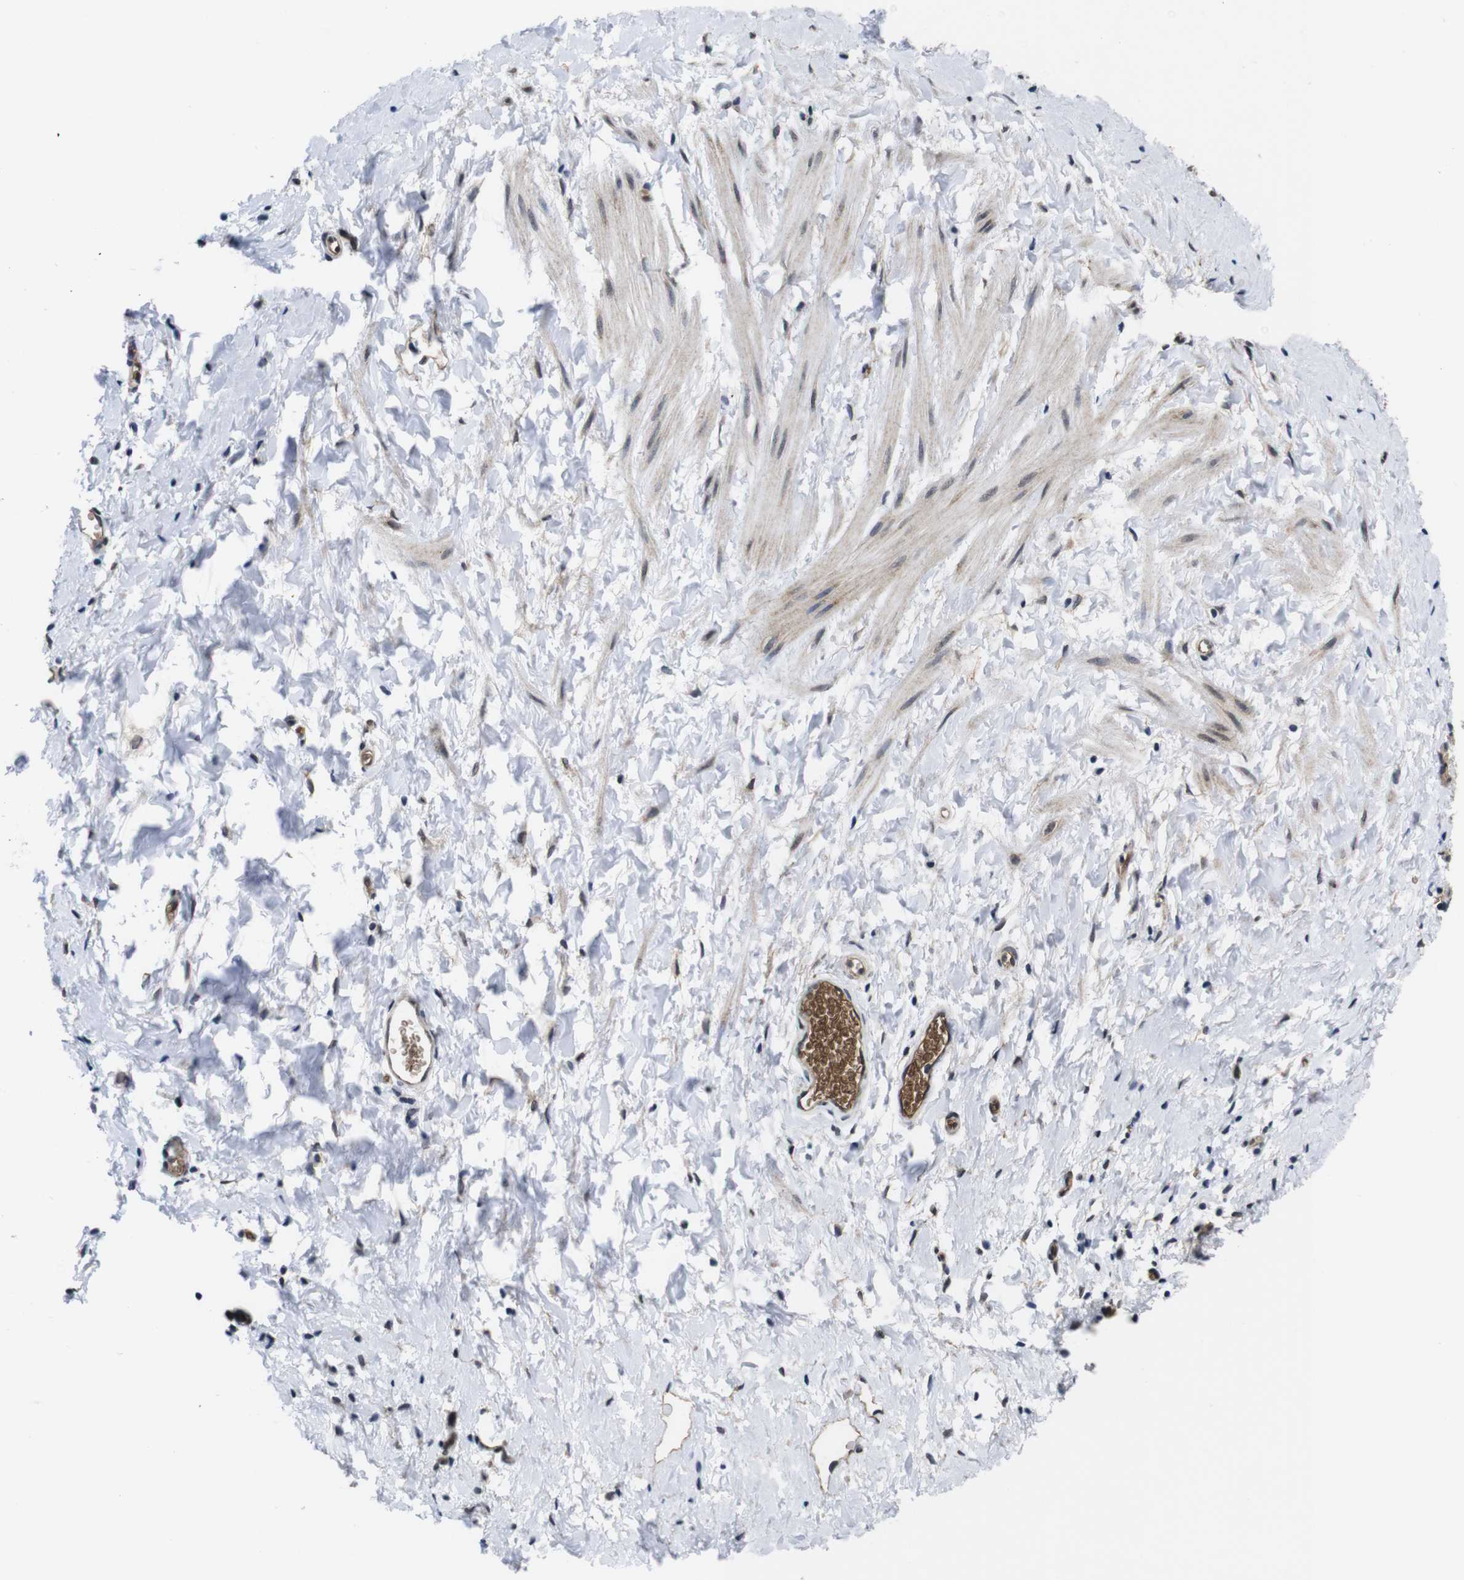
{"staining": {"intensity": "weak", "quantity": "<25%", "location": "cytoplasmic/membranous"}, "tissue": "smooth muscle", "cell_type": "Smooth muscle cells", "image_type": "normal", "snomed": [{"axis": "morphology", "description": "Normal tissue, NOS"}, {"axis": "topography", "description": "Smooth muscle"}], "caption": "DAB immunohistochemical staining of benign human smooth muscle displays no significant expression in smooth muscle cells. (DAB IHC with hematoxylin counter stain).", "gene": "SOCS3", "patient": {"sex": "male", "age": 16}}